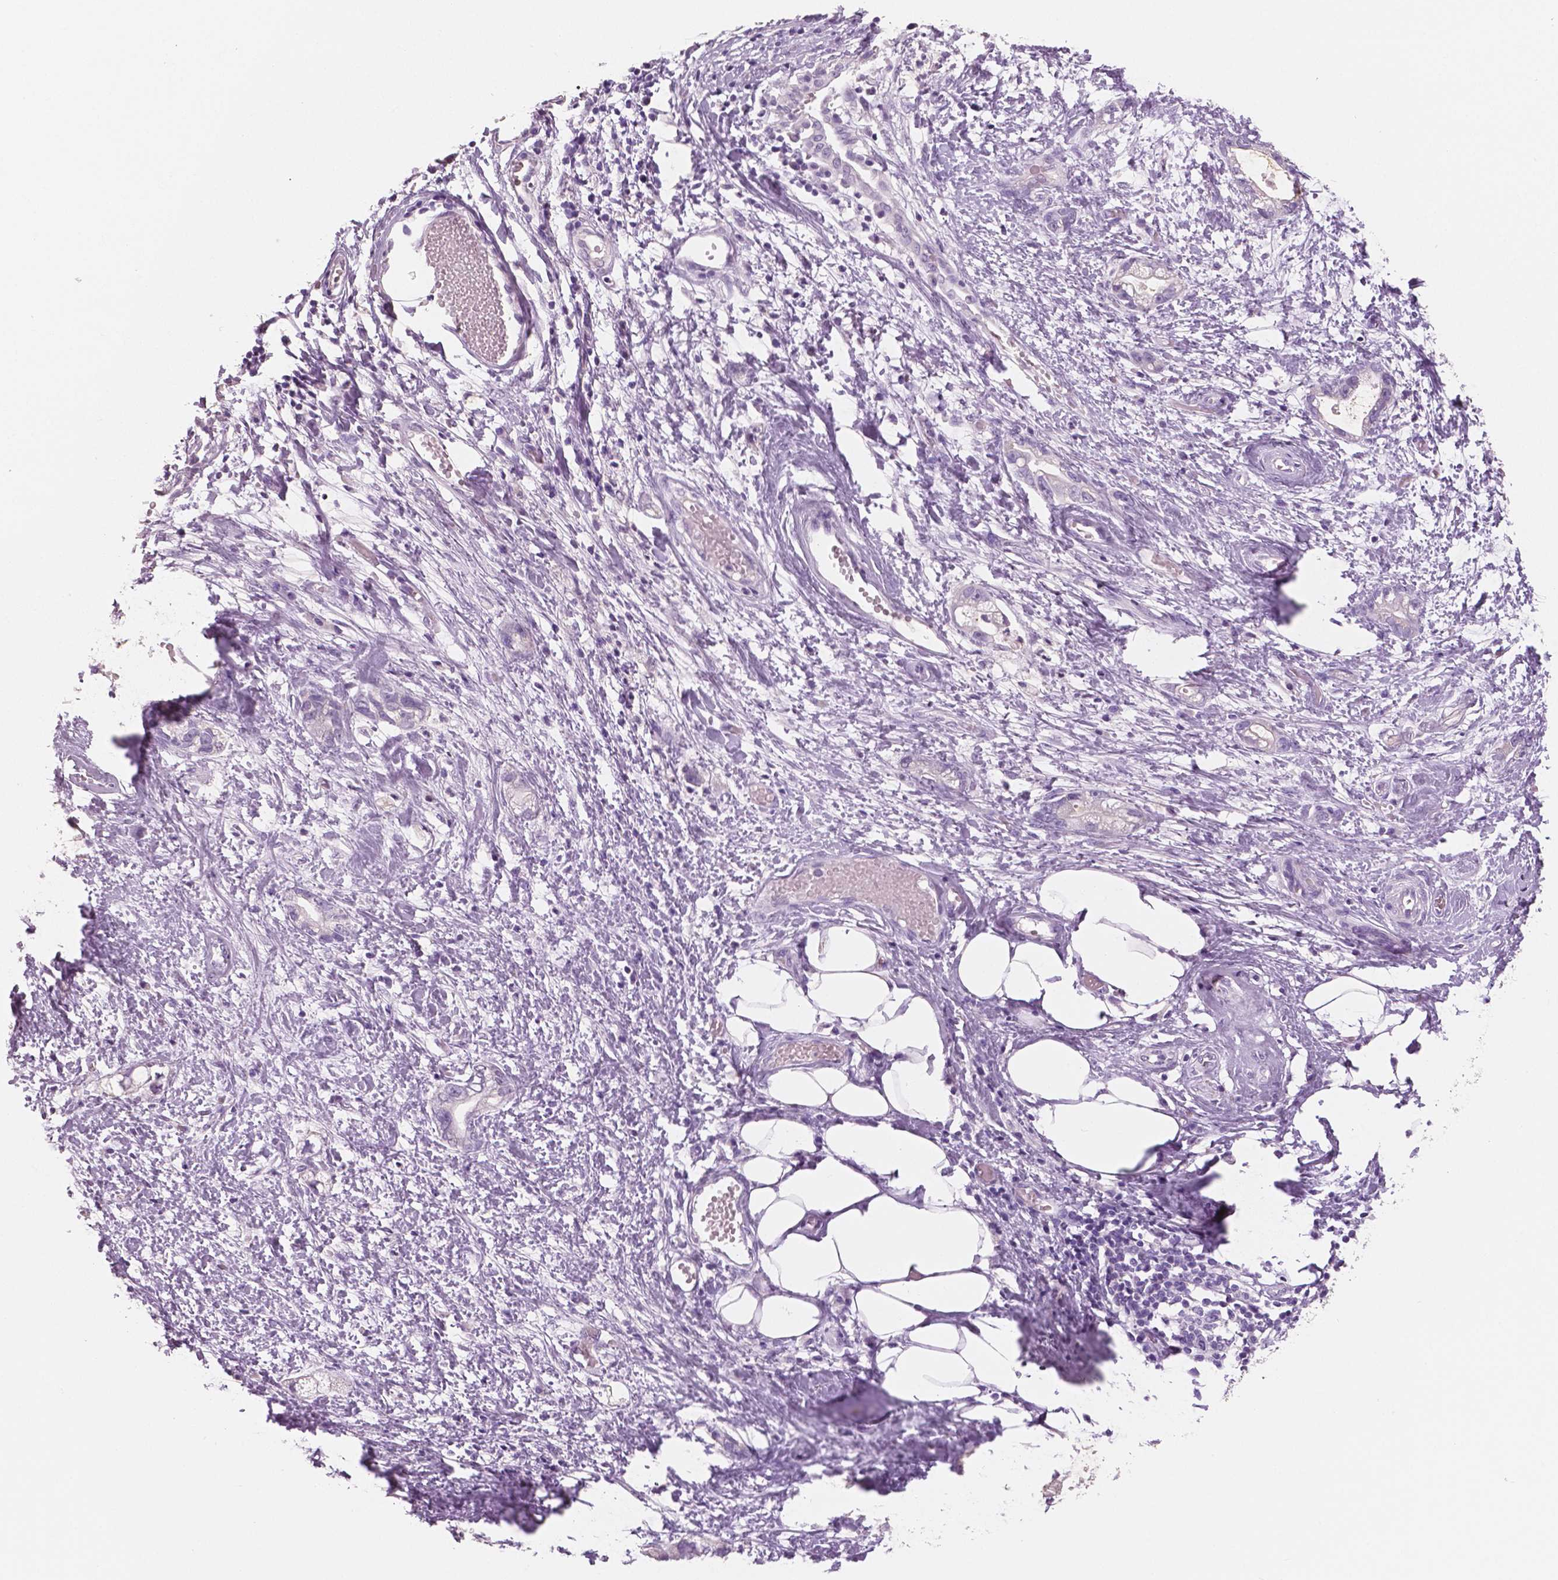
{"staining": {"intensity": "negative", "quantity": "none", "location": "none"}, "tissue": "stomach cancer", "cell_type": "Tumor cells", "image_type": "cancer", "snomed": [{"axis": "morphology", "description": "Adenocarcinoma, NOS"}, {"axis": "topography", "description": "Stomach"}], "caption": "This is a photomicrograph of immunohistochemistry staining of adenocarcinoma (stomach), which shows no positivity in tumor cells. (DAB (3,3'-diaminobenzidine) IHC, high magnification).", "gene": "NECAB2", "patient": {"sex": "male", "age": 55}}